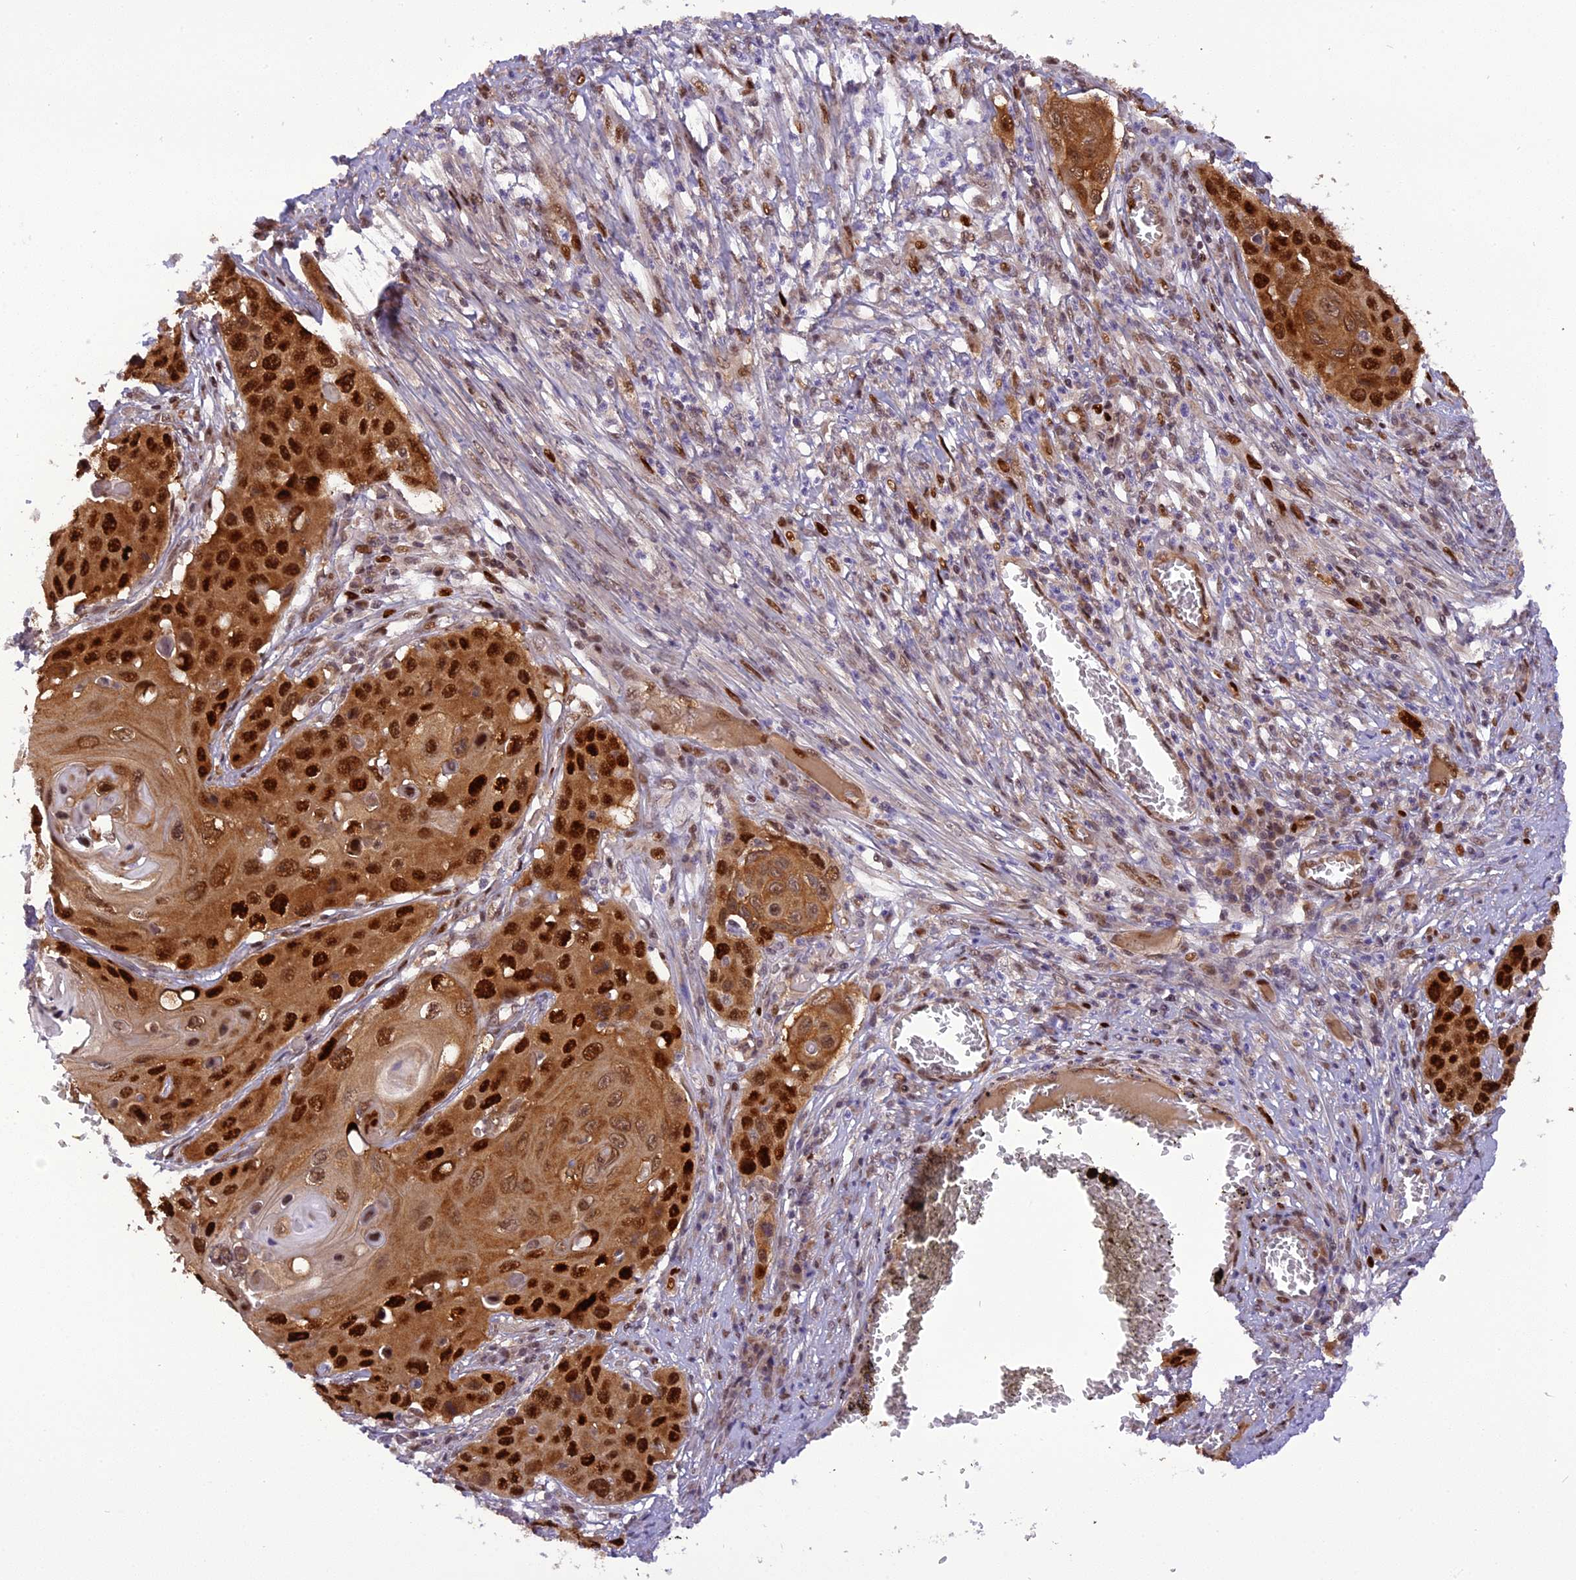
{"staining": {"intensity": "strong", "quantity": ">75%", "location": "cytoplasmic/membranous,nuclear"}, "tissue": "skin cancer", "cell_type": "Tumor cells", "image_type": "cancer", "snomed": [{"axis": "morphology", "description": "Squamous cell carcinoma, NOS"}, {"axis": "topography", "description": "Skin"}], "caption": "Immunohistochemical staining of skin squamous cell carcinoma reveals high levels of strong cytoplasmic/membranous and nuclear protein staining in approximately >75% of tumor cells.", "gene": "MICALL1", "patient": {"sex": "male", "age": 55}}